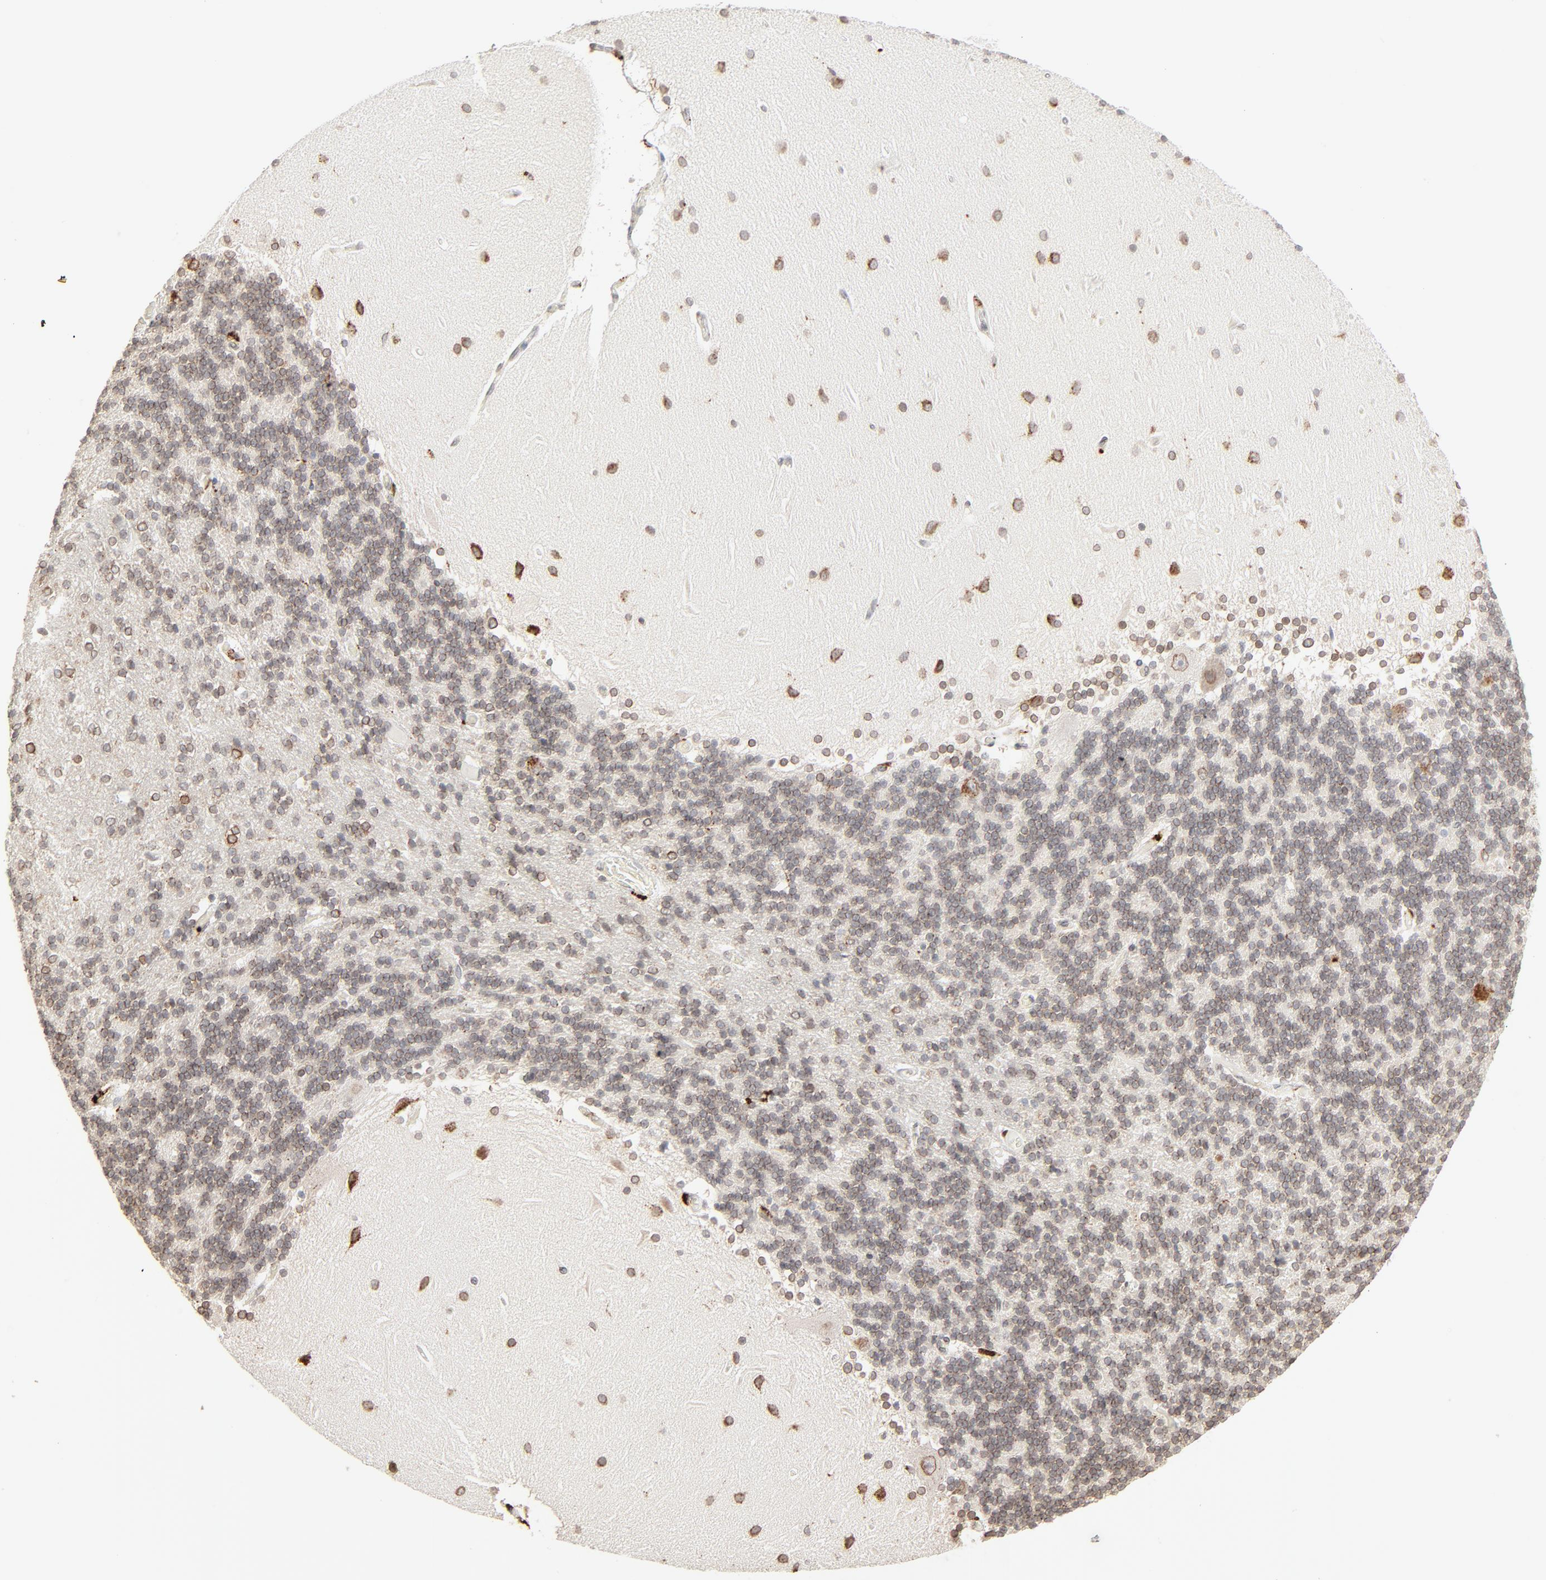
{"staining": {"intensity": "moderate", "quantity": ">75%", "location": "cytoplasmic/membranous,nuclear"}, "tissue": "cerebellum", "cell_type": "Cells in granular layer", "image_type": "normal", "snomed": [{"axis": "morphology", "description": "Normal tissue, NOS"}, {"axis": "topography", "description": "Cerebellum"}], "caption": "Immunohistochemical staining of unremarkable human cerebellum reveals moderate cytoplasmic/membranous,nuclear protein expression in approximately >75% of cells in granular layer. (Stains: DAB (3,3'-diaminobenzidine) in brown, nuclei in blue, Microscopy: brightfield microscopy at high magnification).", "gene": "MAD1L1", "patient": {"sex": "female", "age": 54}}